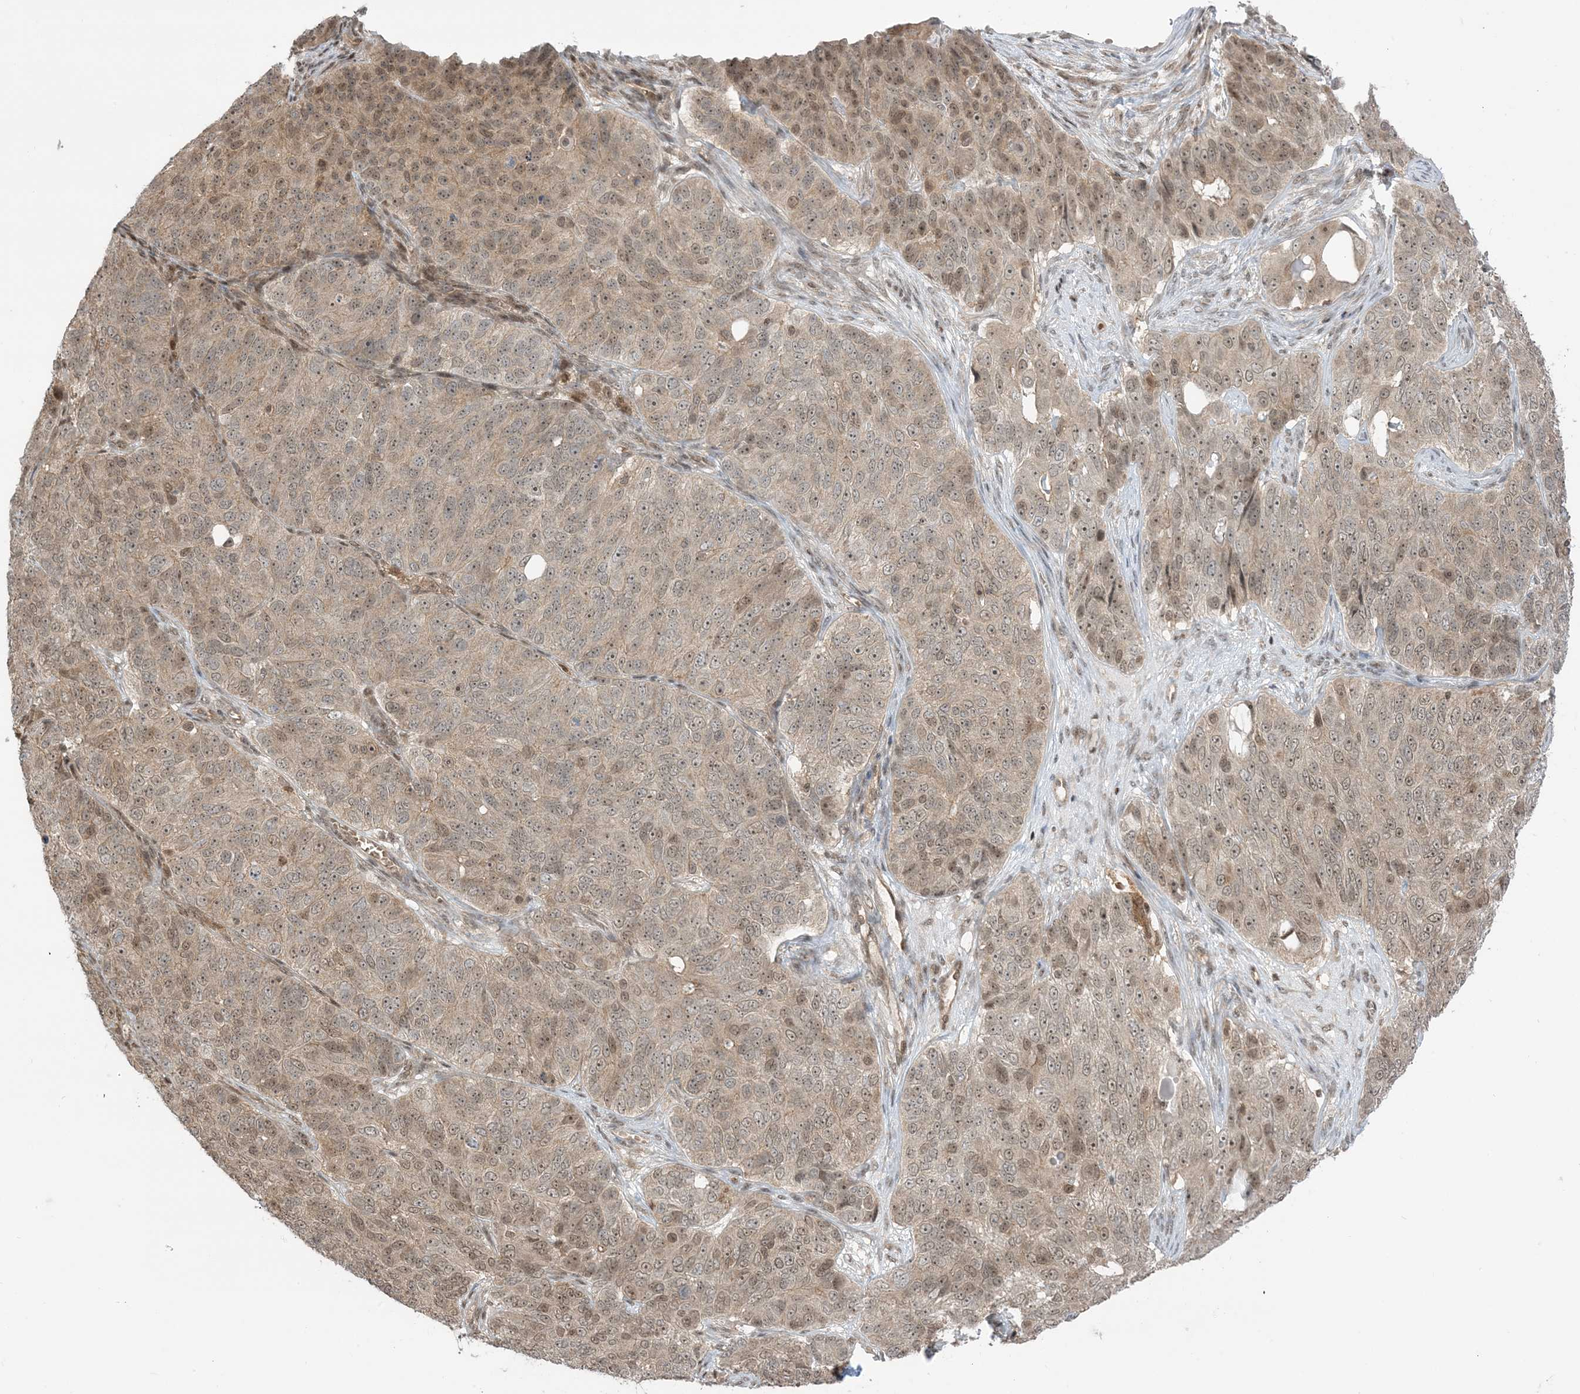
{"staining": {"intensity": "weak", "quantity": ">75%", "location": "nuclear"}, "tissue": "ovarian cancer", "cell_type": "Tumor cells", "image_type": "cancer", "snomed": [{"axis": "morphology", "description": "Carcinoma, endometroid"}, {"axis": "topography", "description": "Ovary"}], "caption": "A histopathology image of ovarian cancer (endometroid carcinoma) stained for a protein exhibits weak nuclear brown staining in tumor cells. (Stains: DAB in brown, nuclei in blue, Microscopy: brightfield microscopy at high magnification).", "gene": "PPP1R7", "patient": {"sex": "female", "age": 51}}